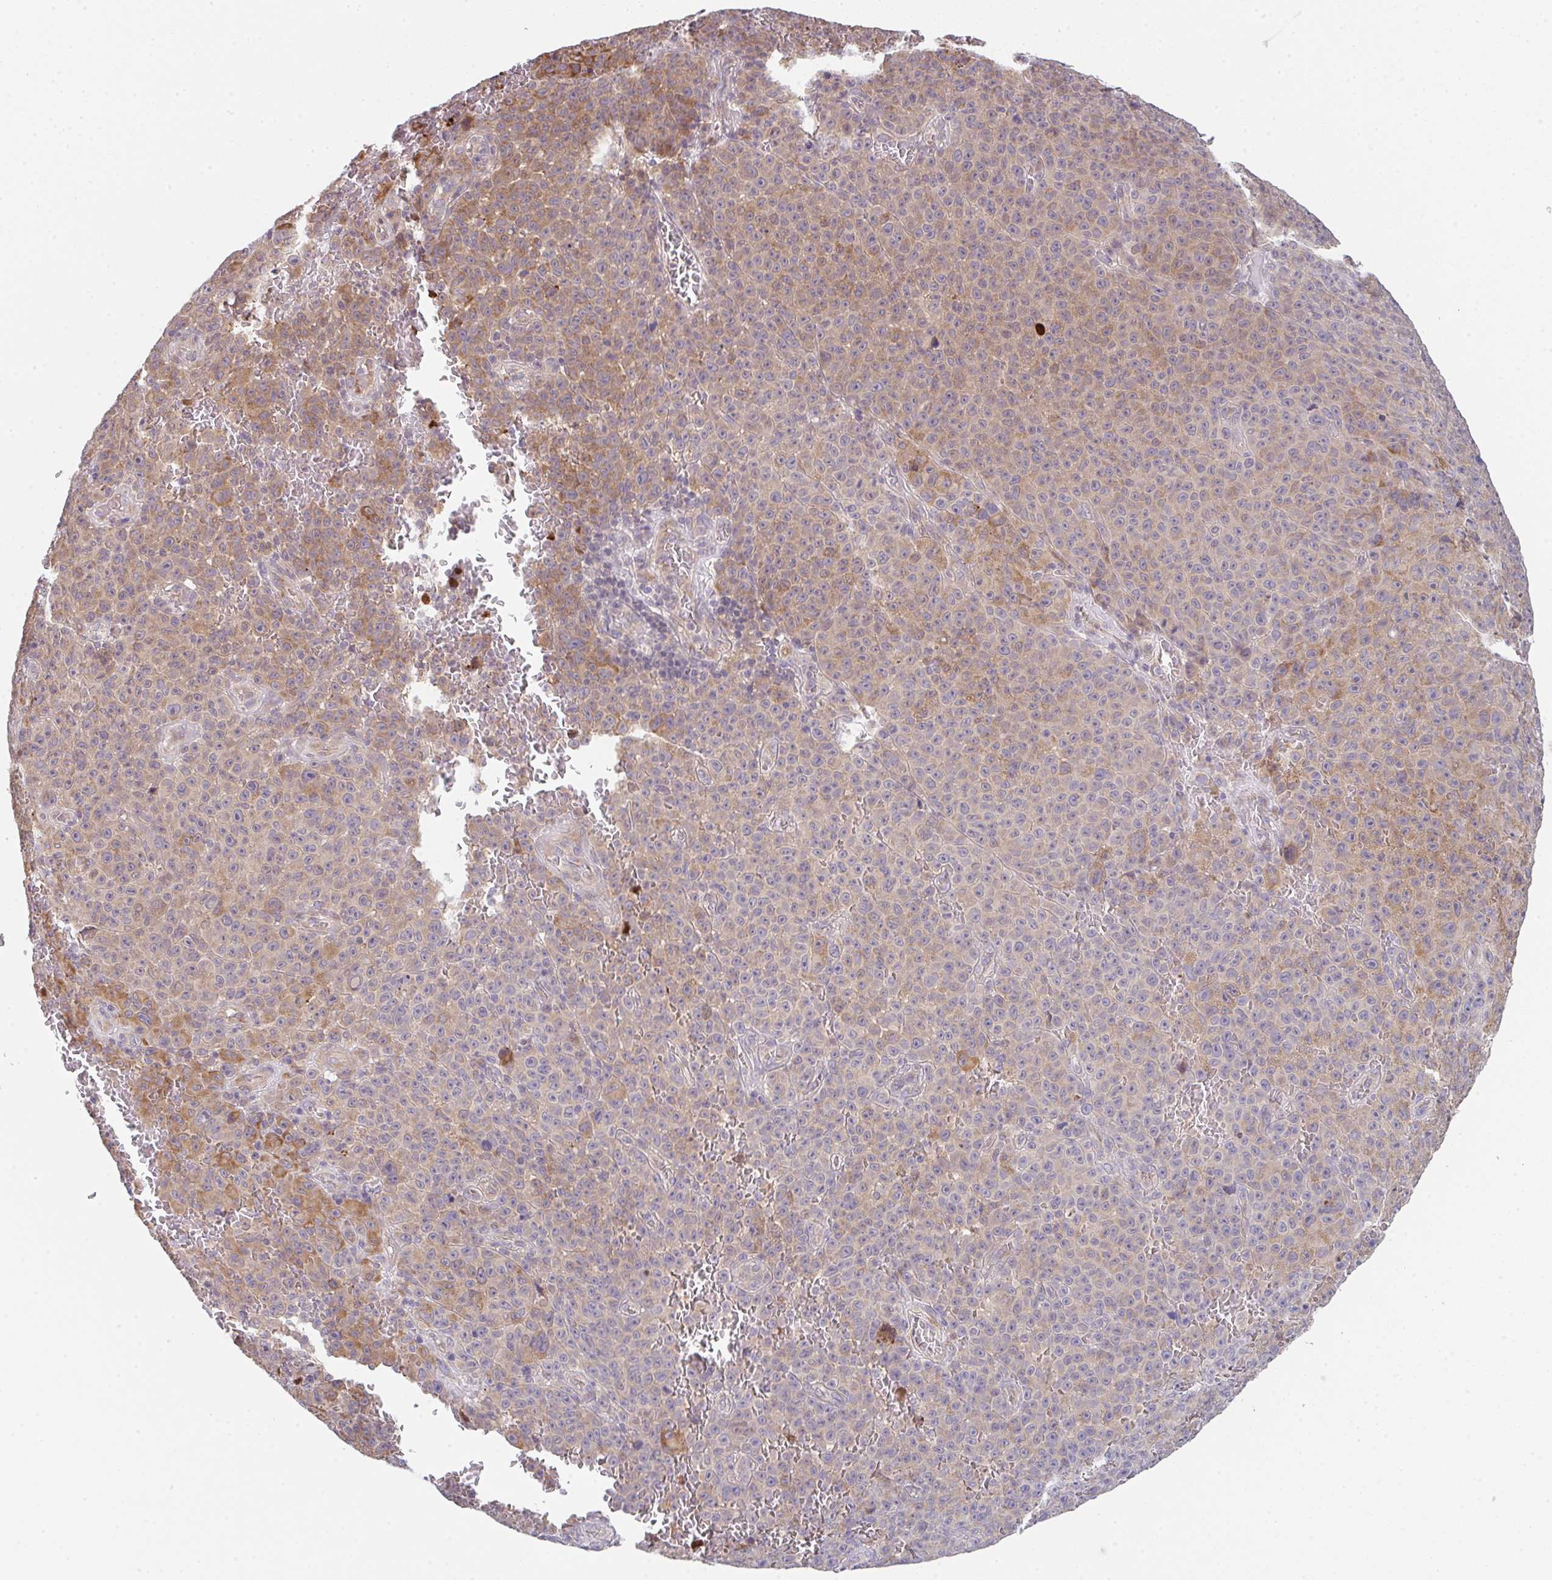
{"staining": {"intensity": "moderate", "quantity": ">75%", "location": "cytoplasmic/membranous"}, "tissue": "melanoma", "cell_type": "Tumor cells", "image_type": "cancer", "snomed": [{"axis": "morphology", "description": "Malignant melanoma, NOS"}, {"axis": "topography", "description": "Skin"}], "caption": "A brown stain highlights moderate cytoplasmic/membranous expression of a protein in human melanoma tumor cells.", "gene": "TSPAN31", "patient": {"sex": "female", "age": 82}}